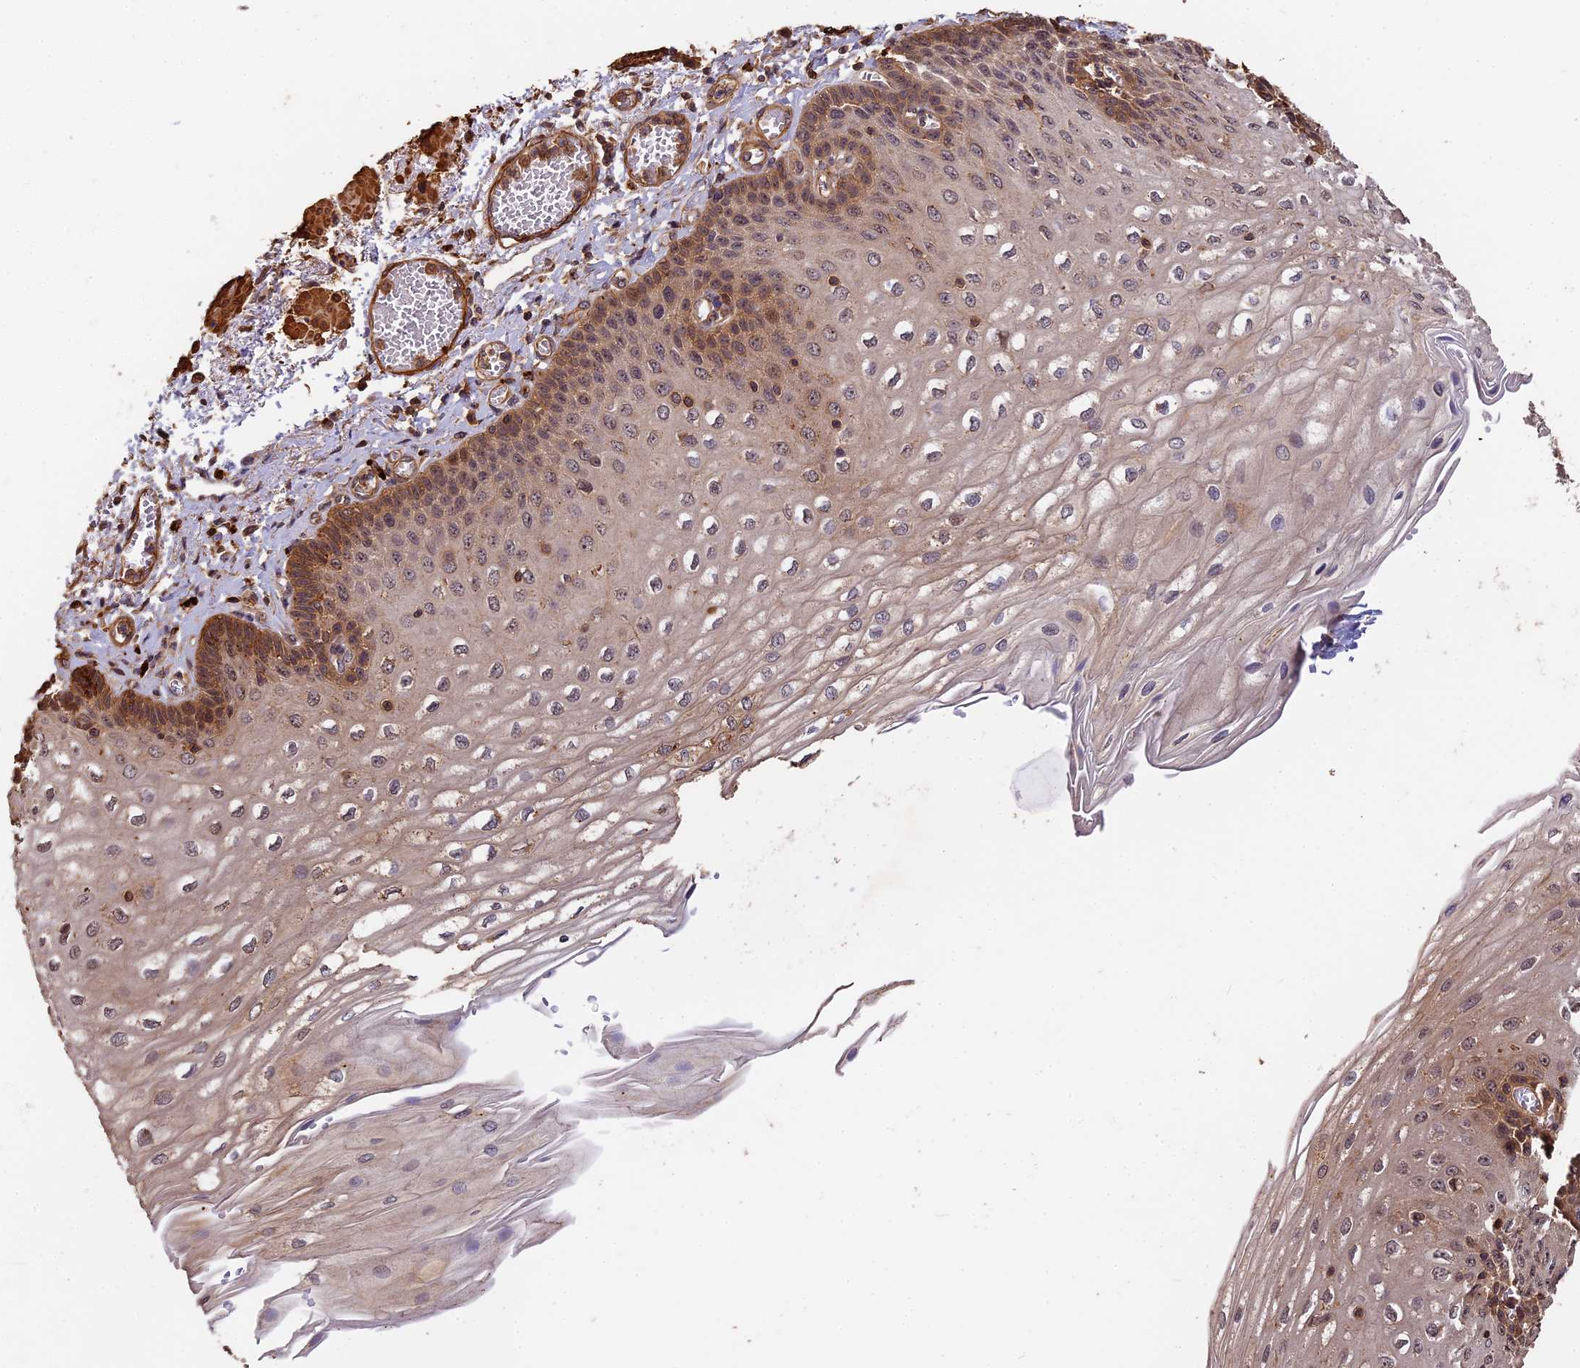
{"staining": {"intensity": "moderate", "quantity": ">75%", "location": "cytoplasmic/membranous"}, "tissue": "esophagus", "cell_type": "Squamous epithelial cells", "image_type": "normal", "snomed": [{"axis": "morphology", "description": "Normal tissue, NOS"}, {"axis": "topography", "description": "Esophagus"}], "caption": "Protein positivity by immunohistochemistry shows moderate cytoplasmic/membranous staining in about >75% of squamous epithelial cells in benign esophagus.", "gene": "MMP15", "patient": {"sex": "male", "age": 81}}